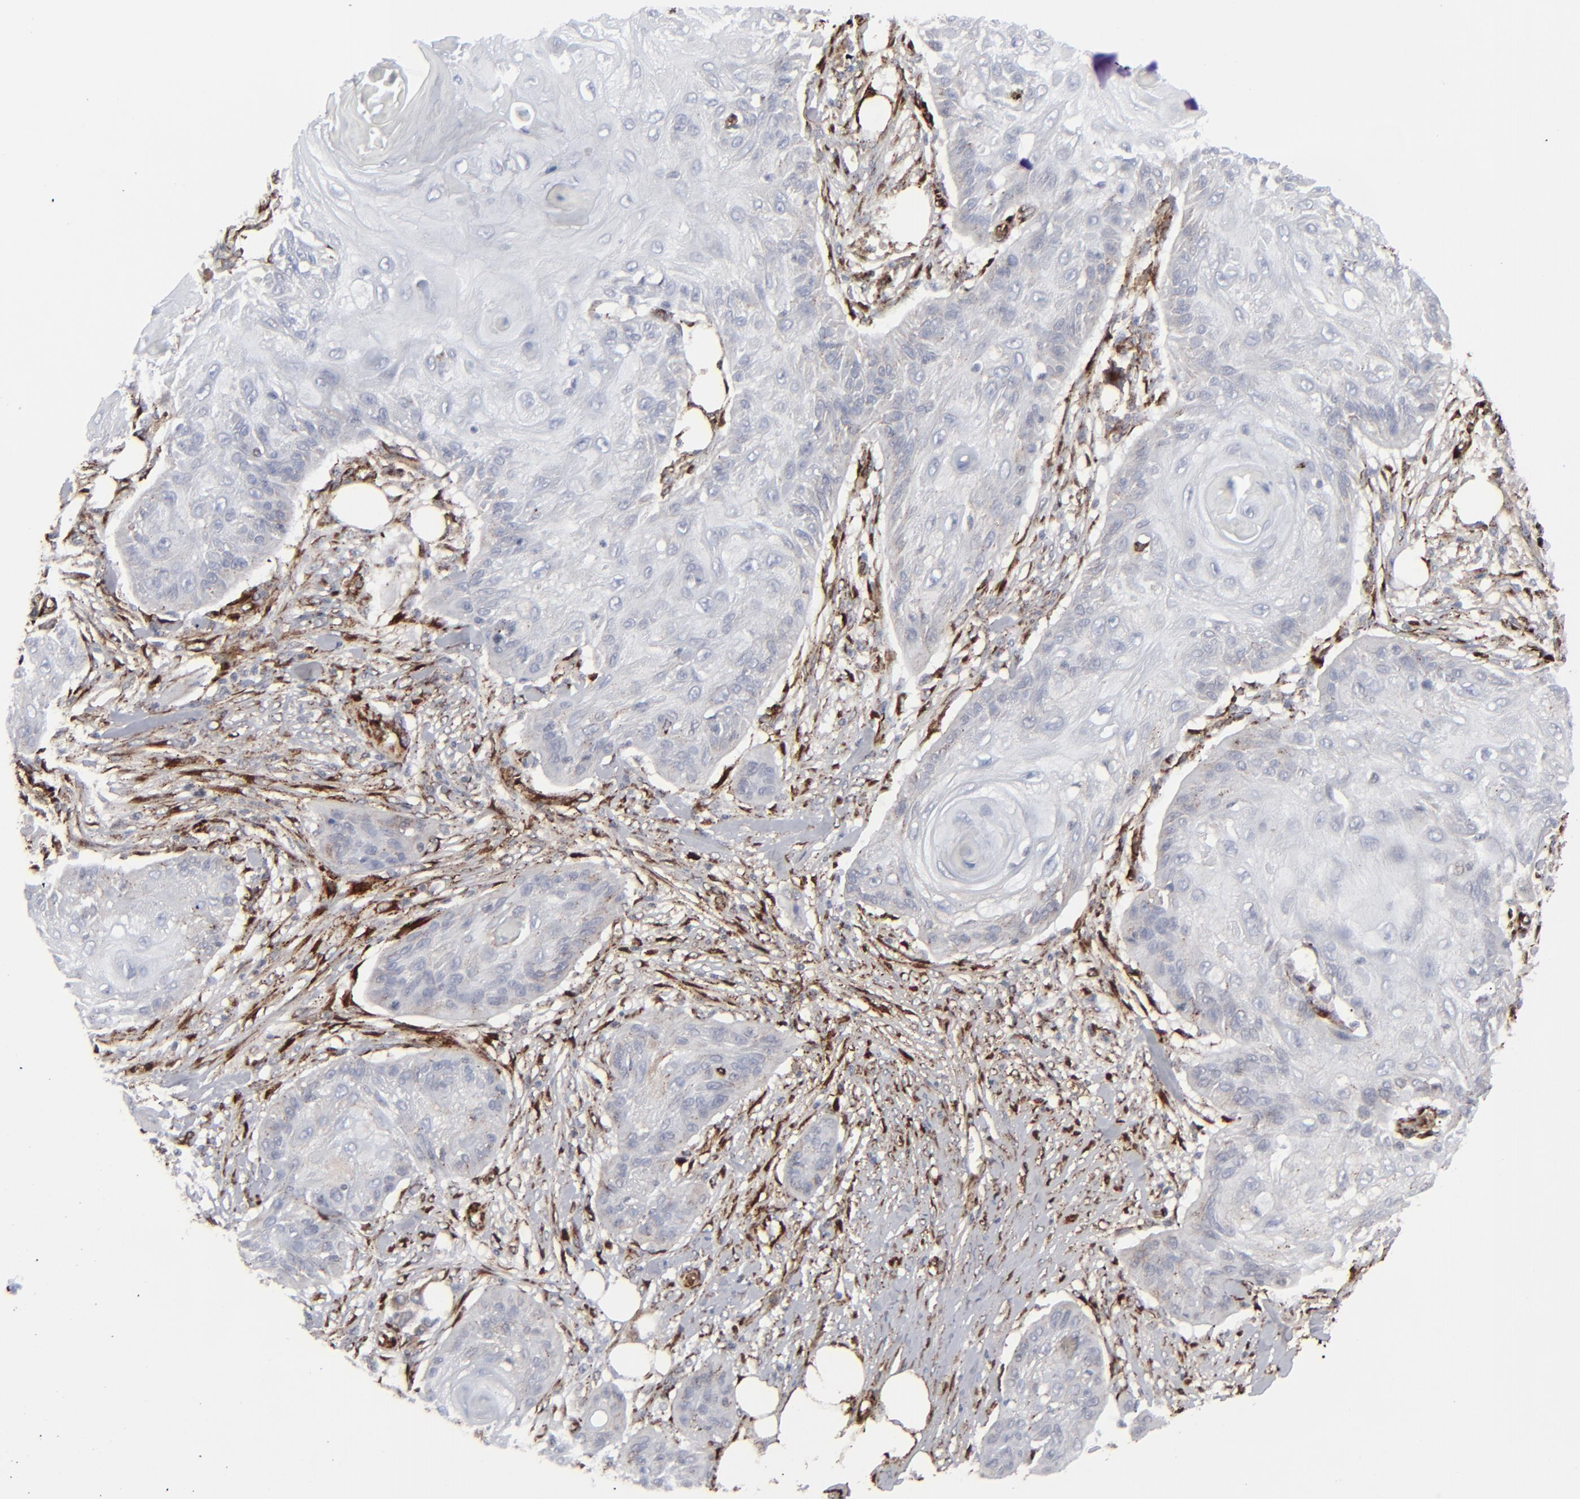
{"staining": {"intensity": "negative", "quantity": "none", "location": "none"}, "tissue": "skin cancer", "cell_type": "Tumor cells", "image_type": "cancer", "snomed": [{"axis": "morphology", "description": "Squamous cell carcinoma, NOS"}, {"axis": "topography", "description": "Skin"}], "caption": "DAB immunohistochemical staining of squamous cell carcinoma (skin) exhibits no significant positivity in tumor cells.", "gene": "SPARC", "patient": {"sex": "female", "age": 88}}